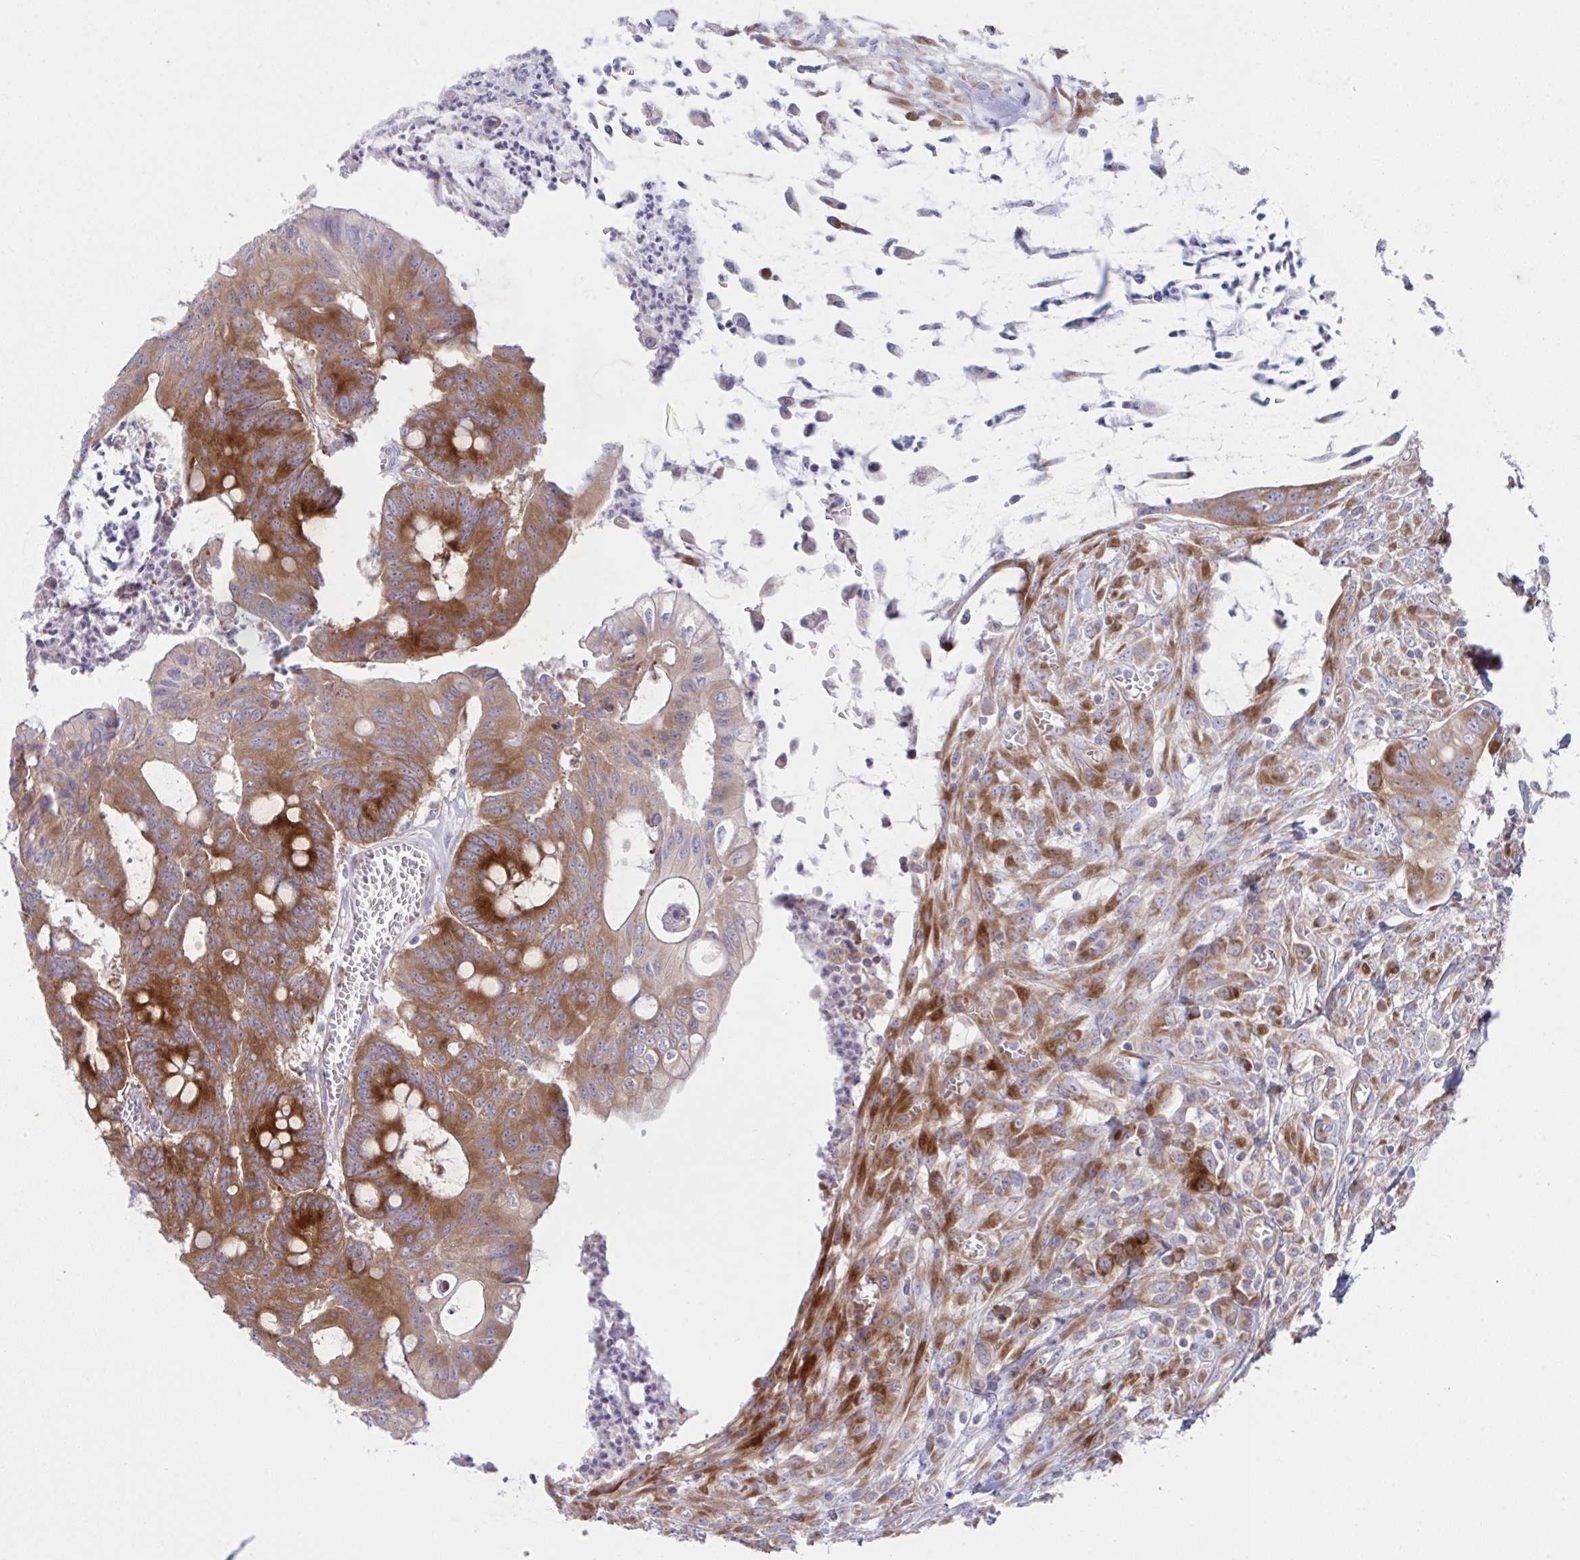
{"staining": {"intensity": "strong", "quantity": ">75%", "location": "cytoplasmic/membranous"}, "tissue": "colorectal cancer", "cell_type": "Tumor cells", "image_type": "cancer", "snomed": [{"axis": "morphology", "description": "Adenocarcinoma, NOS"}, {"axis": "topography", "description": "Colon"}], "caption": "The micrograph demonstrates immunohistochemical staining of colorectal cancer (adenocarcinoma). There is strong cytoplasmic/membranous expression is appreciated in approximately >75% of tumor cells. The protein of interest is stained brown, and the nuclei are stained in blue (DAB (3,3'-diaminobenzidine) IHC with brightfield microscopy, high magnification).", "gene": "FAU", "patient": {"sex": "male", "age": 65}}